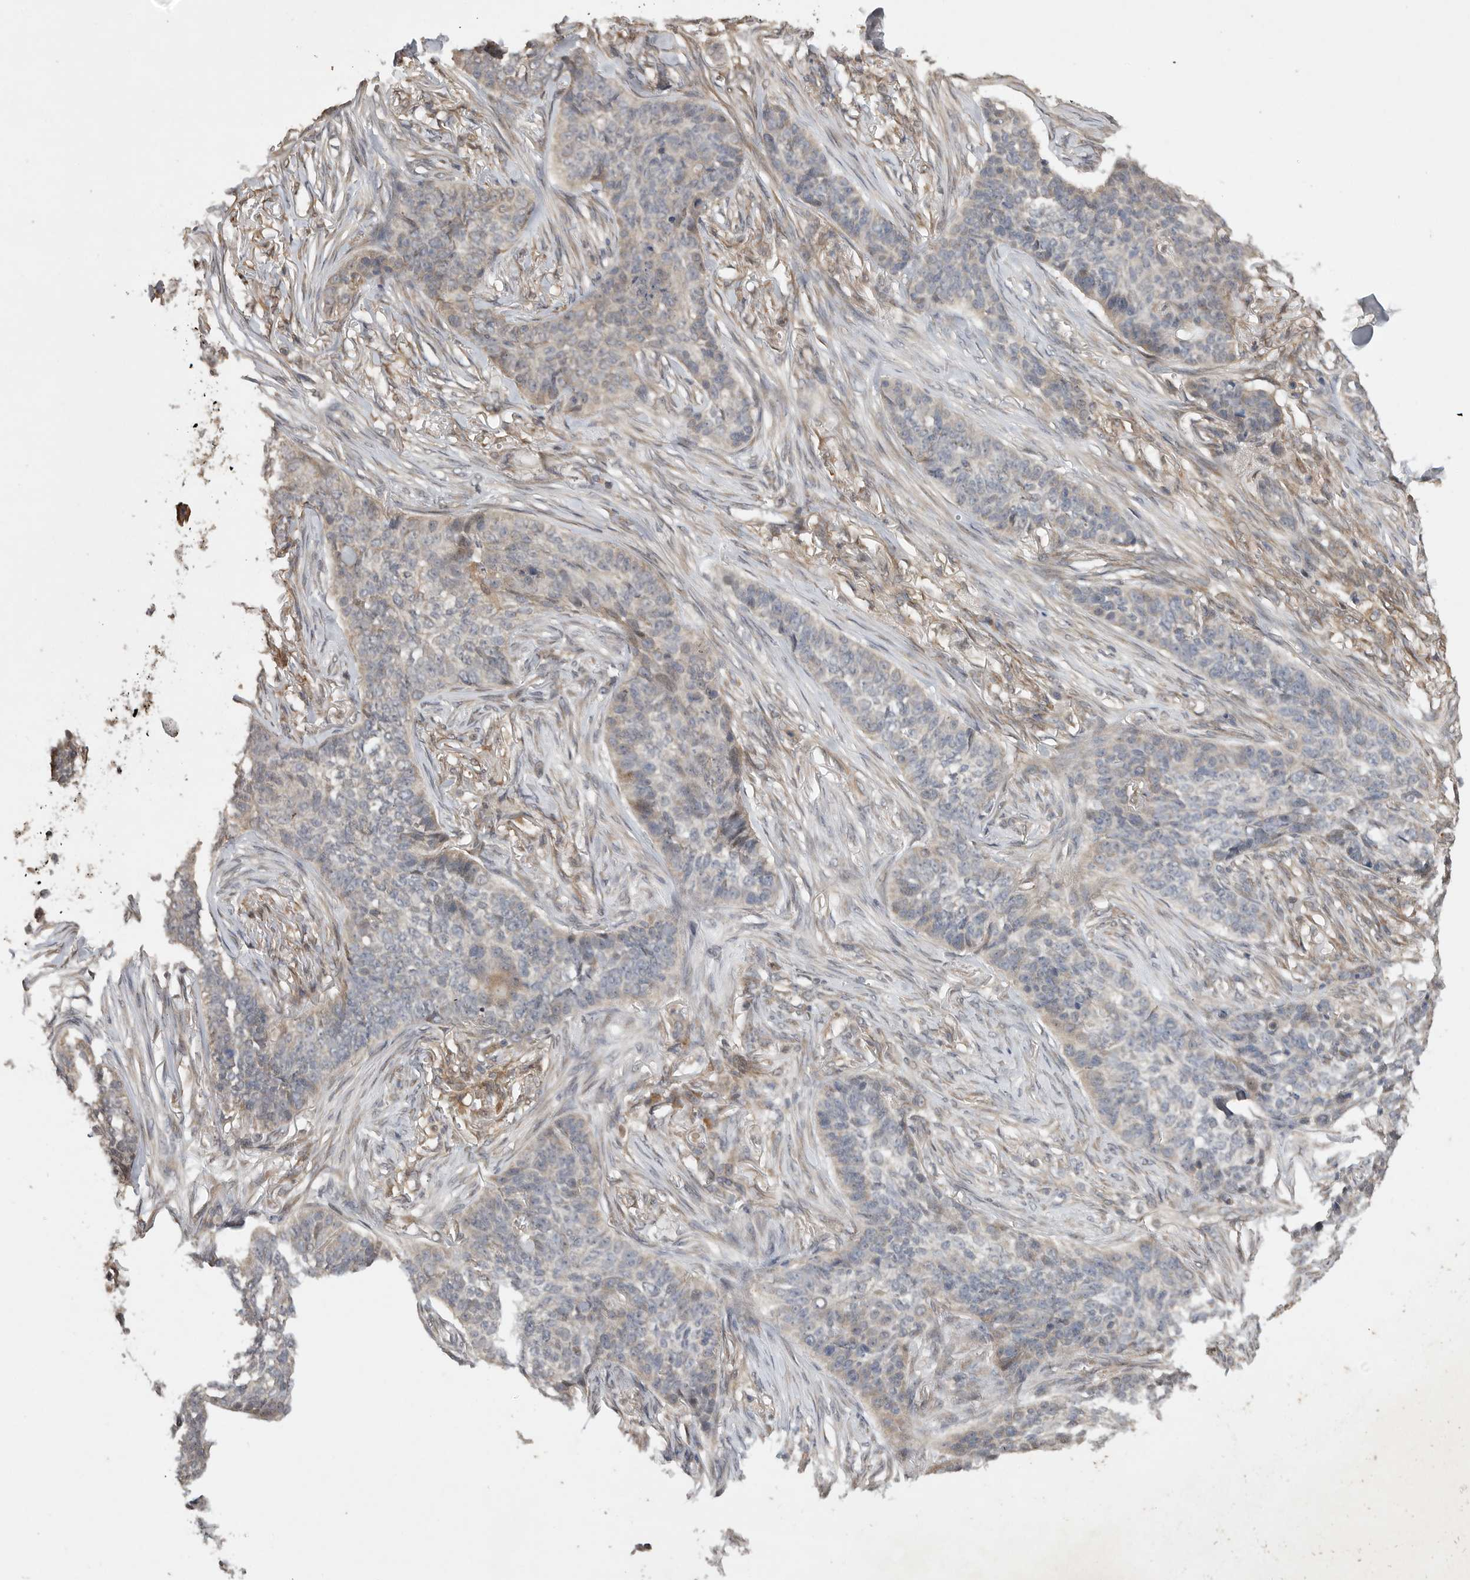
{"staining": {"intensity": "negative", "quantity": "none", "location": "none"}, "tissue": "skin cancer", "cell_type": "Tumor cells", "image_type": "cancer", "snomed": [{"axis": "morphology", "description": "Basal cell carcinoma"}, {"axis": "topography", "description": "Skin"}], "caption": "Photomicrograph shows no significant protein staining in tumor cells of basal cell carcinoma (skin). Nuclei are stained in blue.", "gene": "EDEM3", "patient": {"sex": "male", "age": 85}}